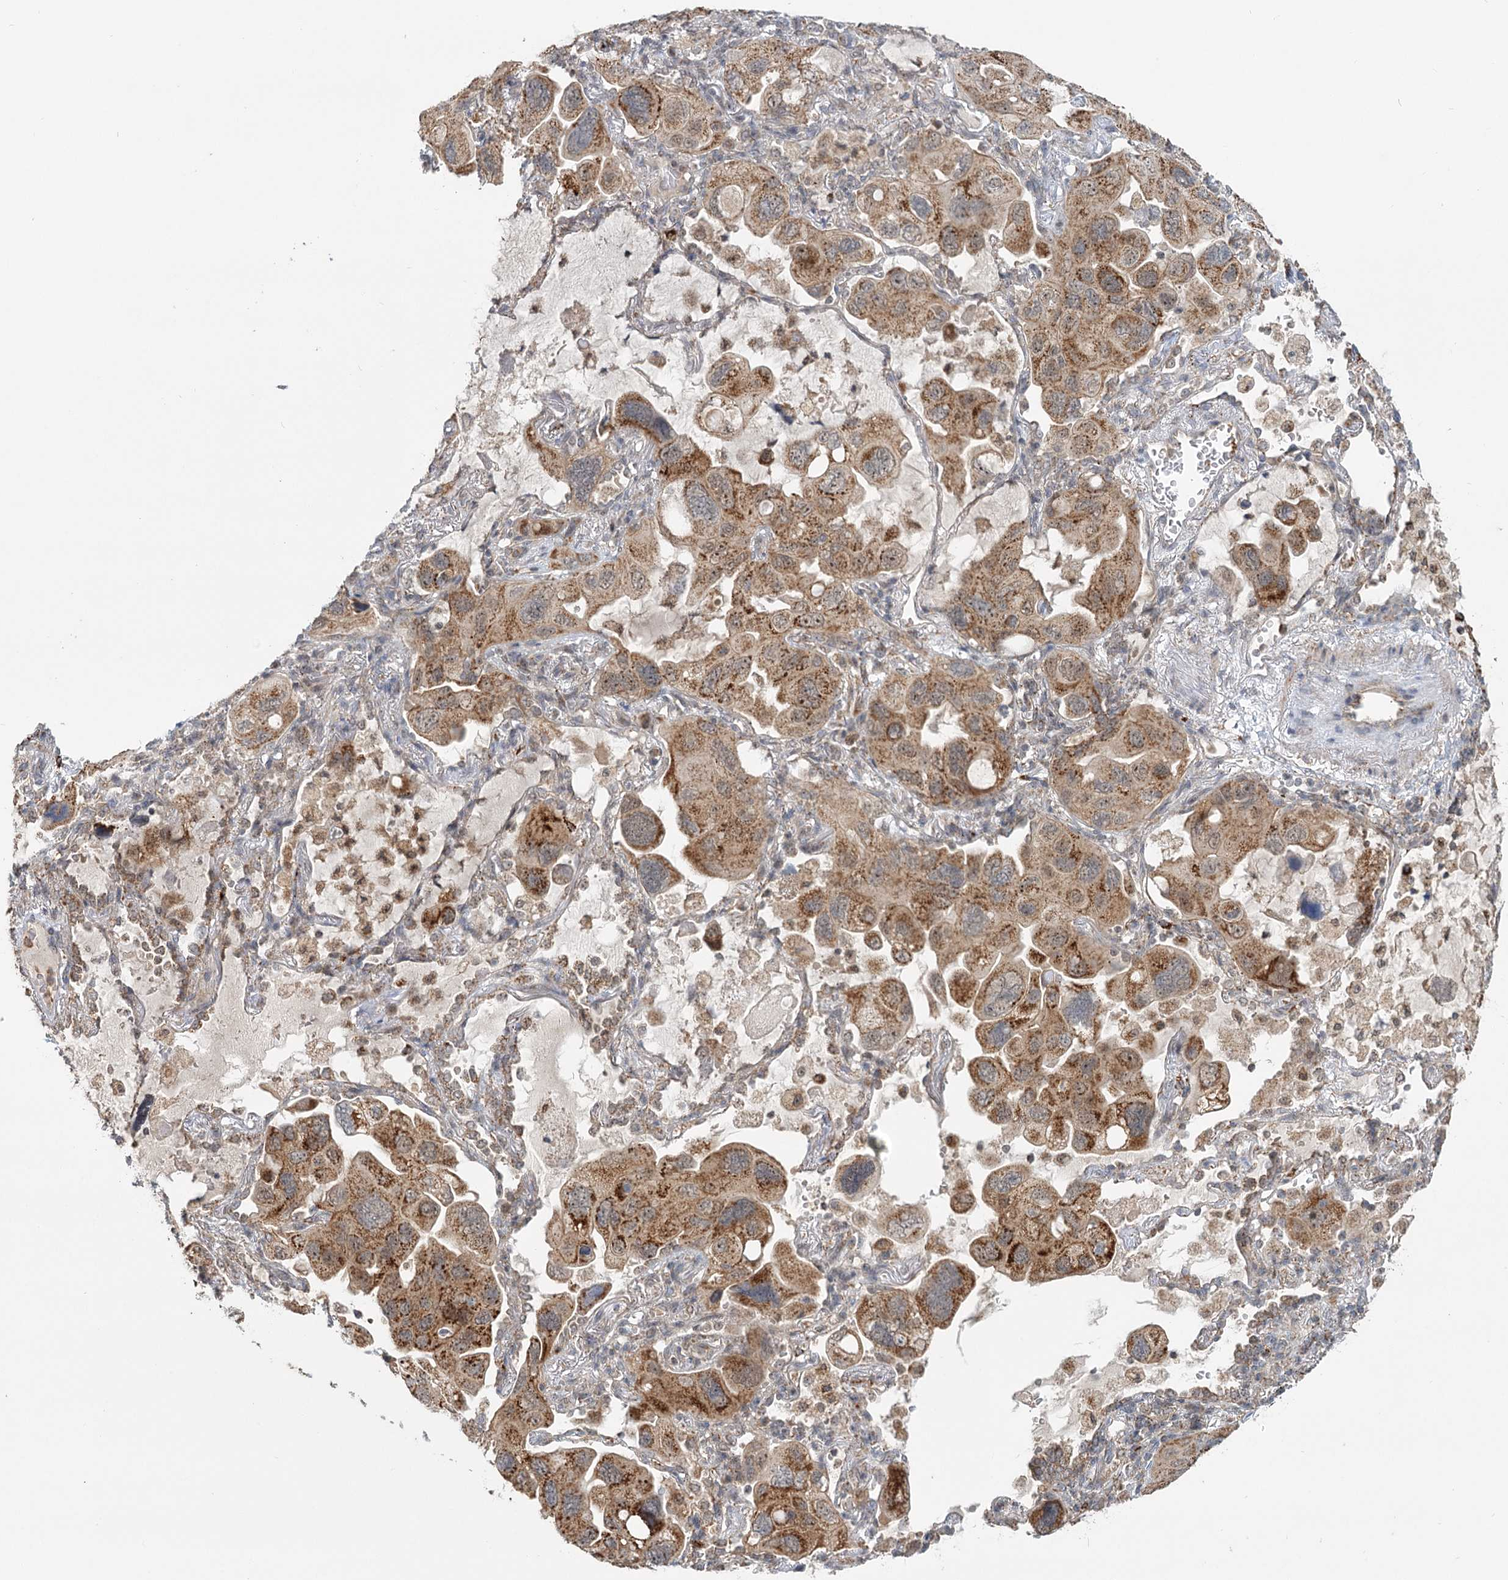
{"staining": {"intensity": "moderate", "quantity": ">75%", "location": "cytoplasmic/membranous"}, "tissue": "lung cancer", "cell_type": "Tumor cells", "image_type": "cancer", "snomed": [{"axis": "morphology", "description": "Squamous cell carcinoma, NOS"}, {"axis": "topography", "description": "Lung"}], "caption": "A brown stain labels moderate cytoplasmic/membranous staining of a protein in lung cancer tumor cells.", "gene": "RTN4IP1", "patient": {"sex": "female", "age": 73}}